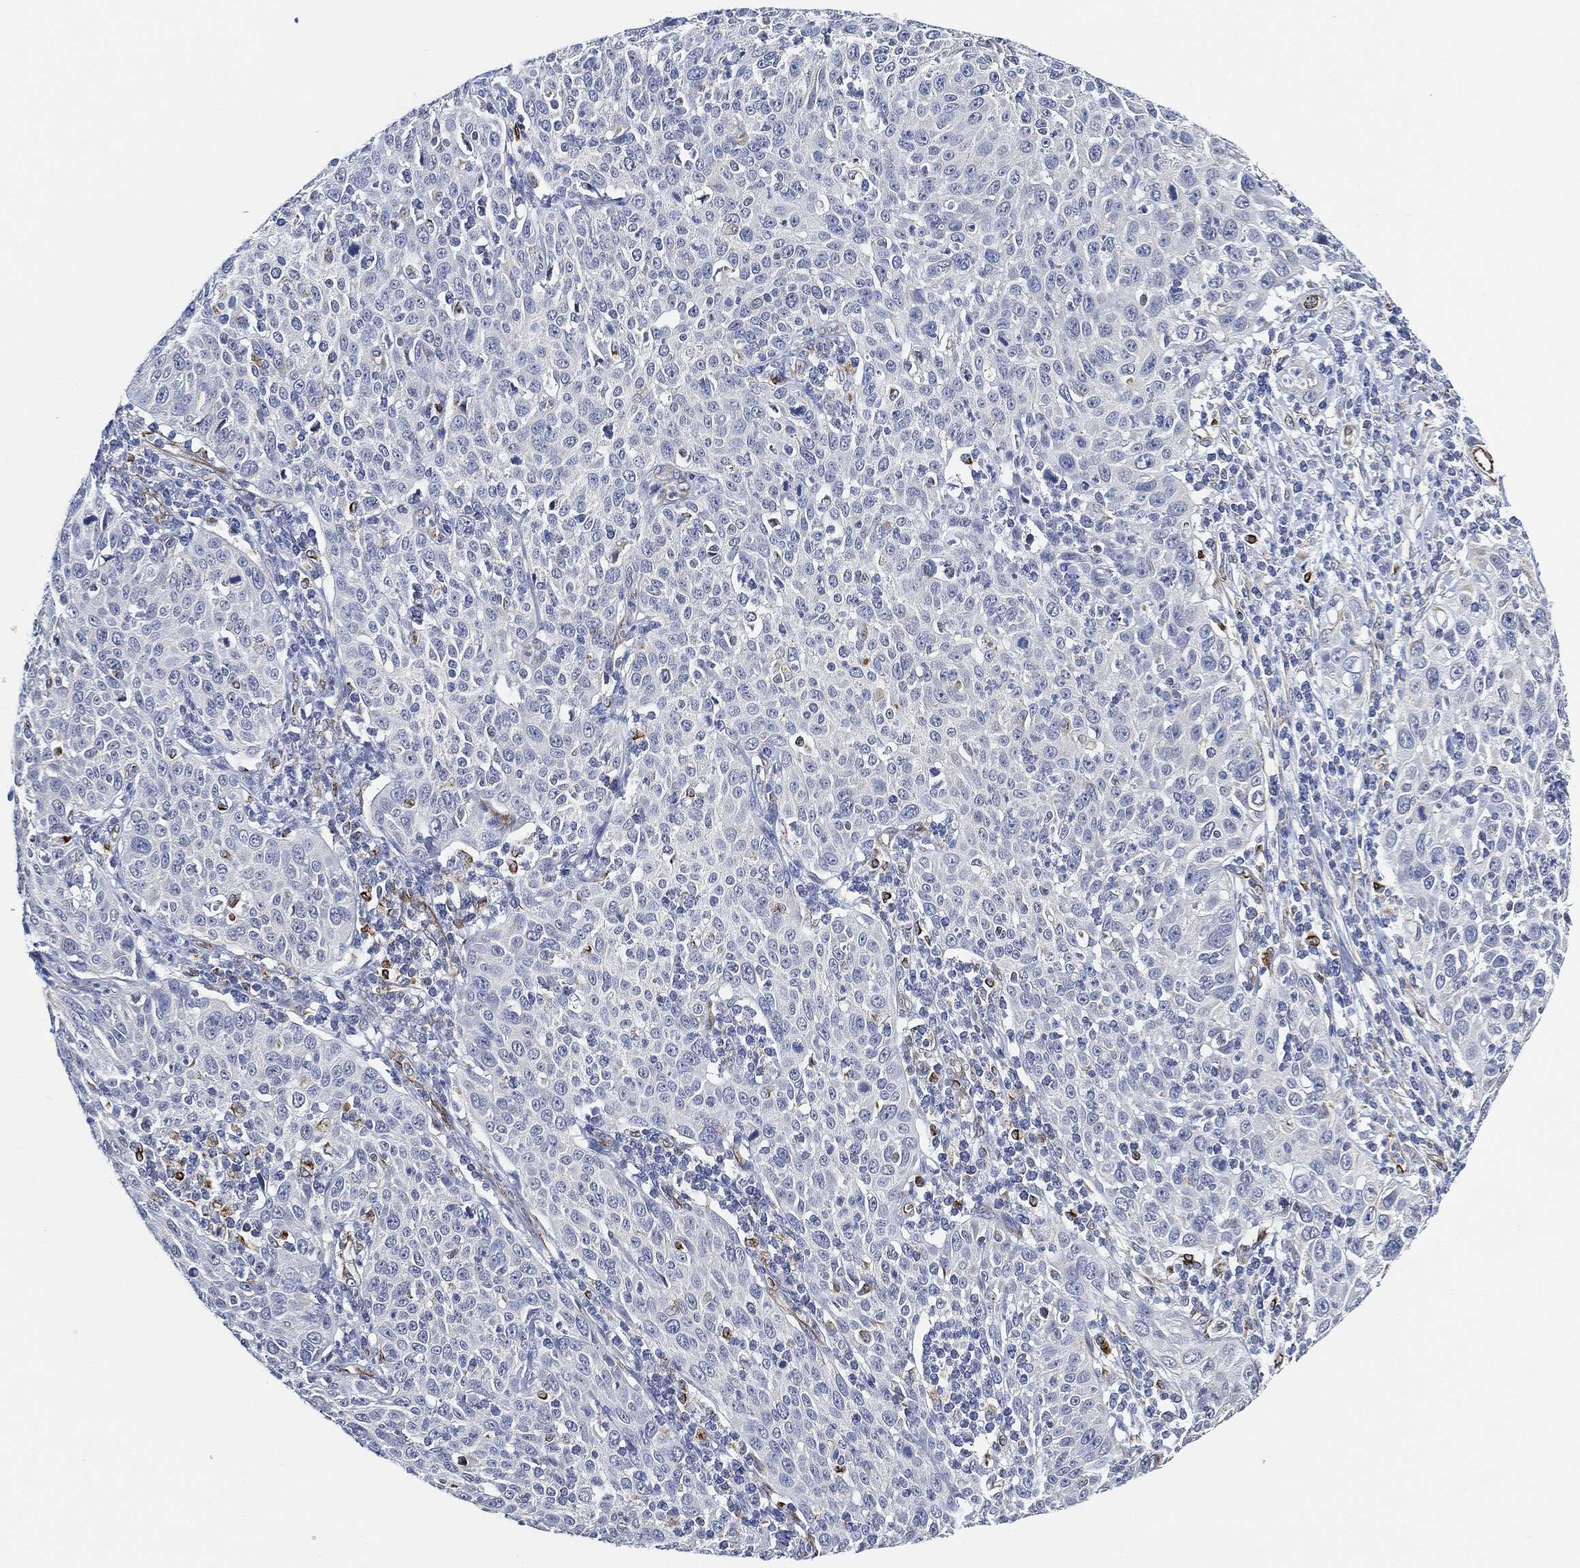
{"staining": {"intensity": "negative", "quantity": "none", "location": "none"}, "tissue": "cervical cancer", "cell_type": "Tumor cells", "image_type": "cancer", "snomed": [{"axis": "morphology", "description": "Squamous cell carcinoma, NOS"}, {"axis": "topography", "description": "Cervix"}], "caption": "Human squamous cell carcinoma (cervical) stained for a protein using IHC shows no staining in tumor cells.", "gene": "THSD1", "patient": {"sex": "female", "age": 26}}